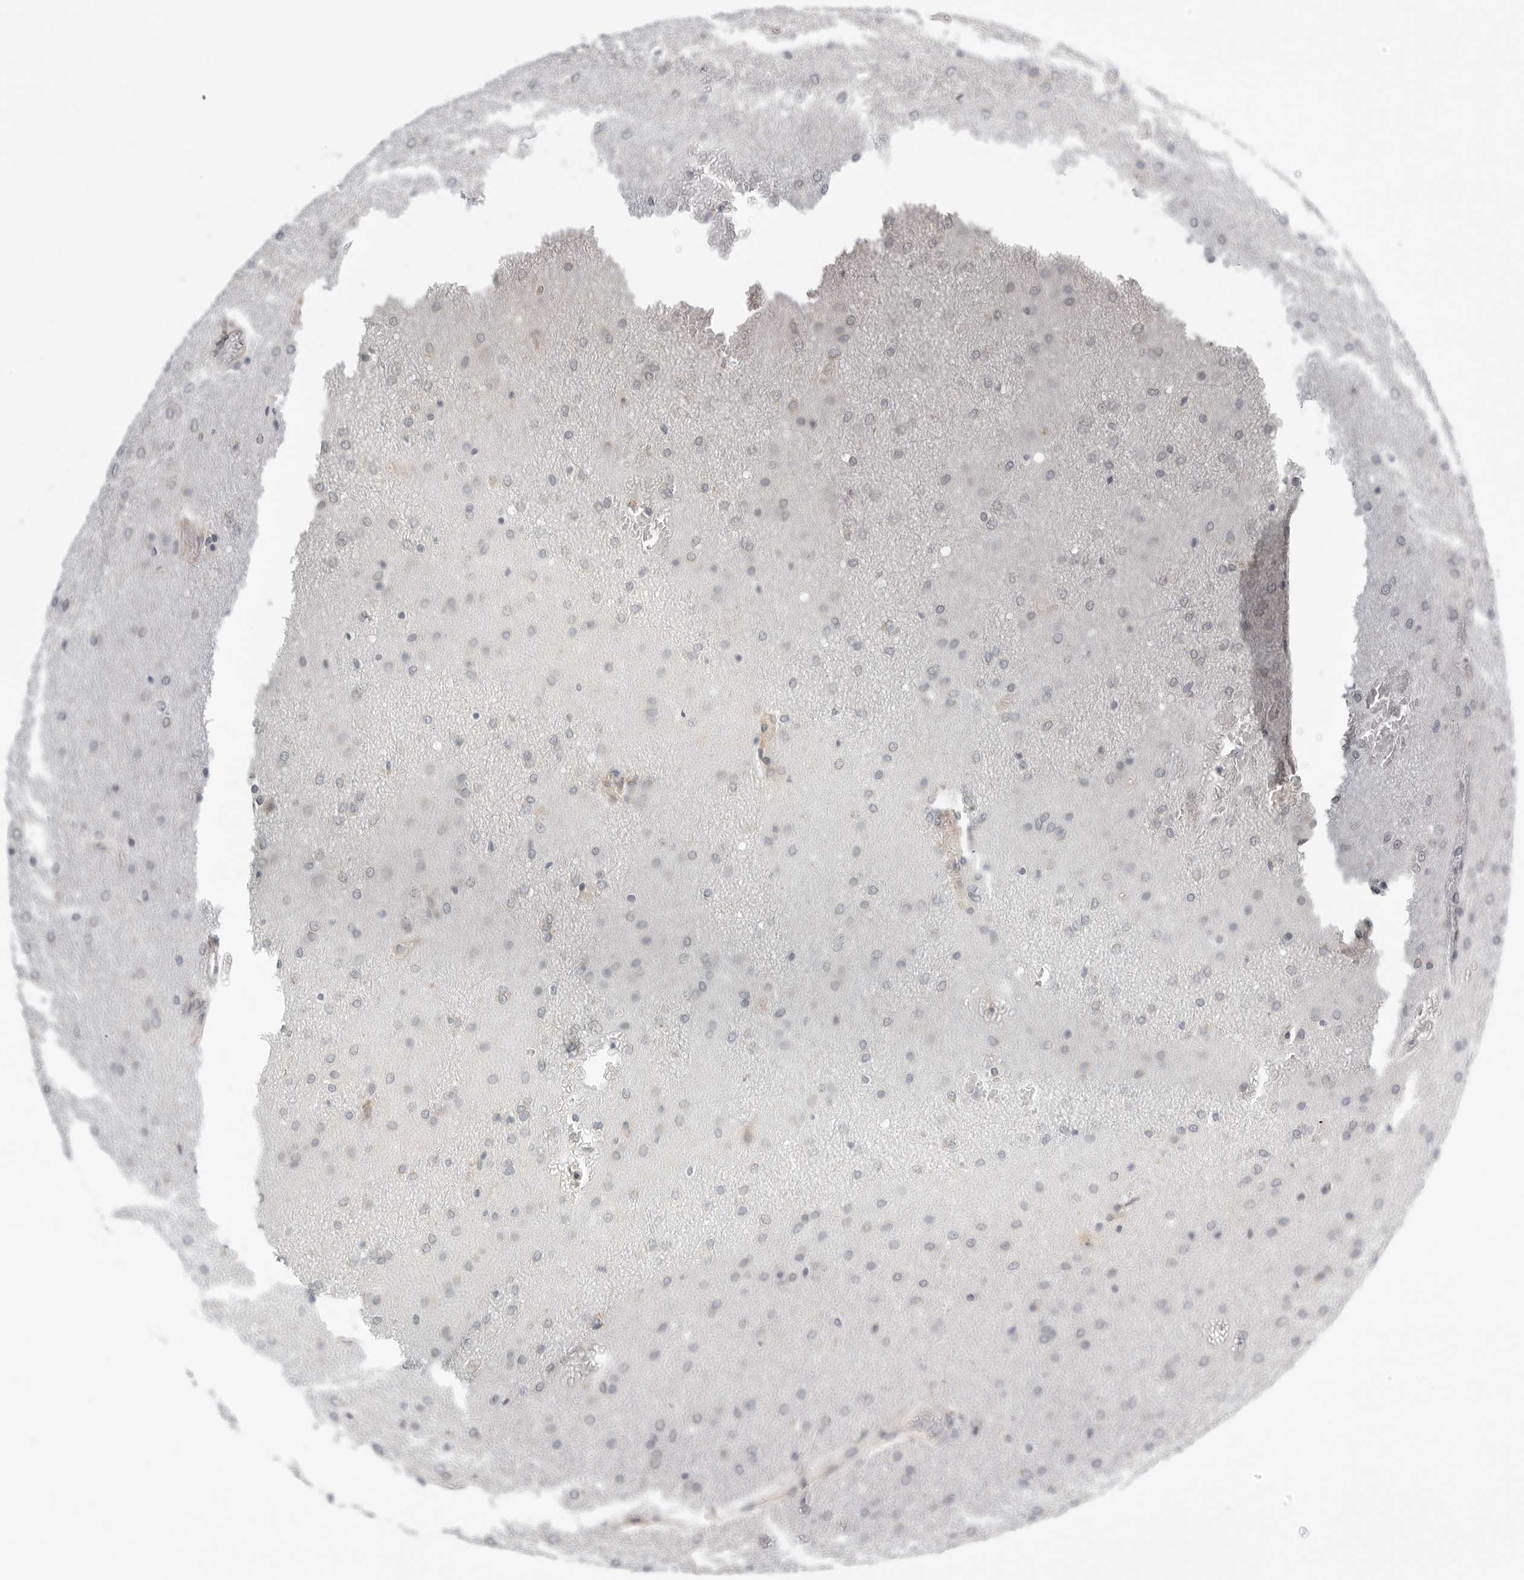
{"staining": {"intensity": "weak", "quantity": "<25%", "location": "nuclear"}, "tissue": "glioma", "cell_type": "Tumor cells", "image_type": "cancer", "snomed": [{"axis": "morphology", "description": "Glioma, malignant, Low grade"}, {"axis": "topography", "description": "Brain"}], "caption": "An immunohistochemistry micrograph of glioma is shown. There is no staining in tumor cells of glioma. Nuclei are stained in blue.", "gene": "STAB2", "patient": {"sex": "female", "age": 37}}